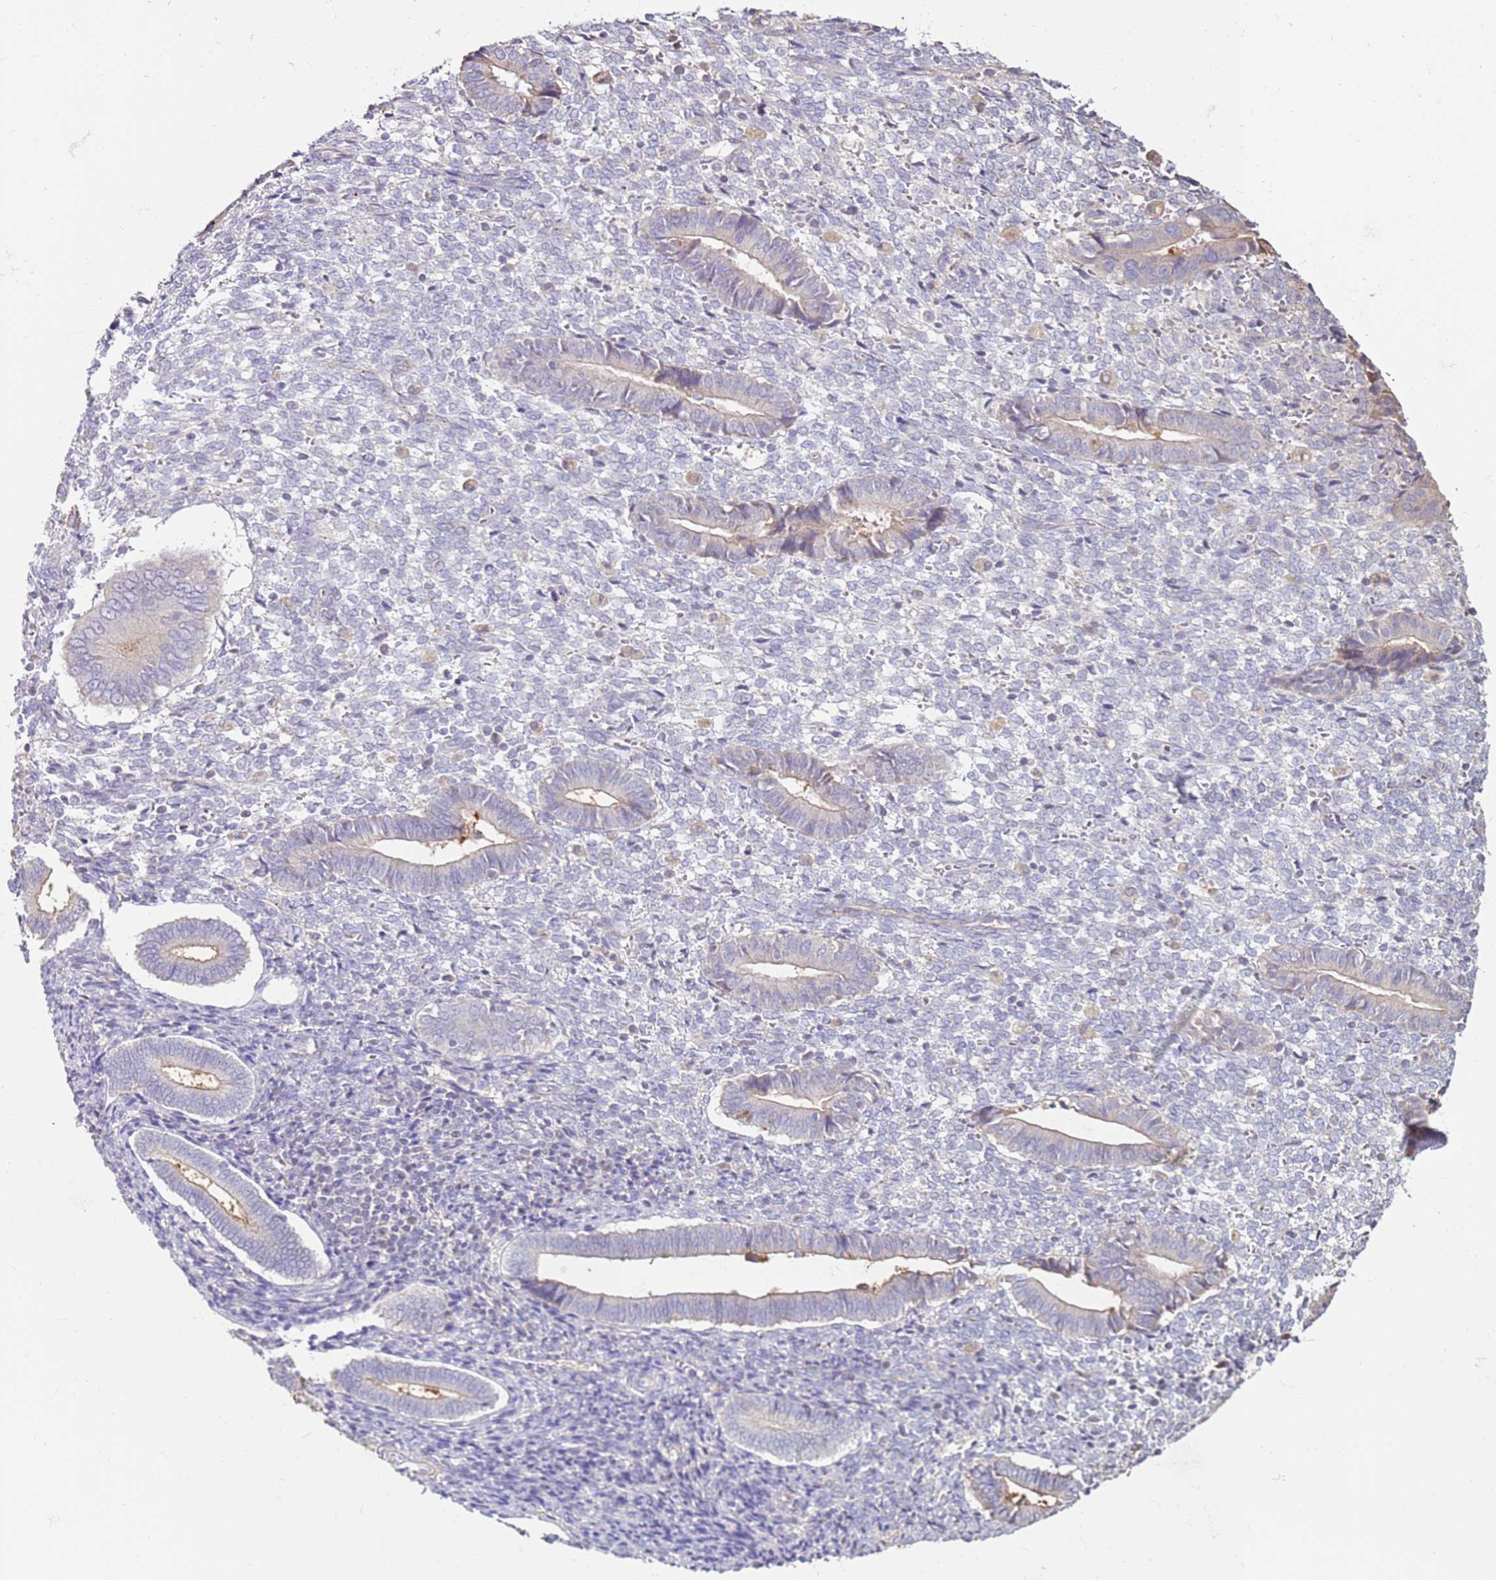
{"staining": {"intensity": "negative", "quantity": "none", "location": "none"}, "tissue": "endometrium", "cell_type": "Cells in endometrial stroma", "image_type": "normal", "snomed": [{"axis": "morphology", "description": "Normal tissue, NOS"}, {"axis": "topography", "description": "Other"}, {"axis": "topography", "description": "Endometrium"}], "caption": "Immunohistochemistry (IHC) micrograph of normal human endometrium stained for a protein (brown), which reveals no expression in cells in endometrial stroma.", "gene": "SLC44A4", "patient": {"sex": "female", "age": 44}}